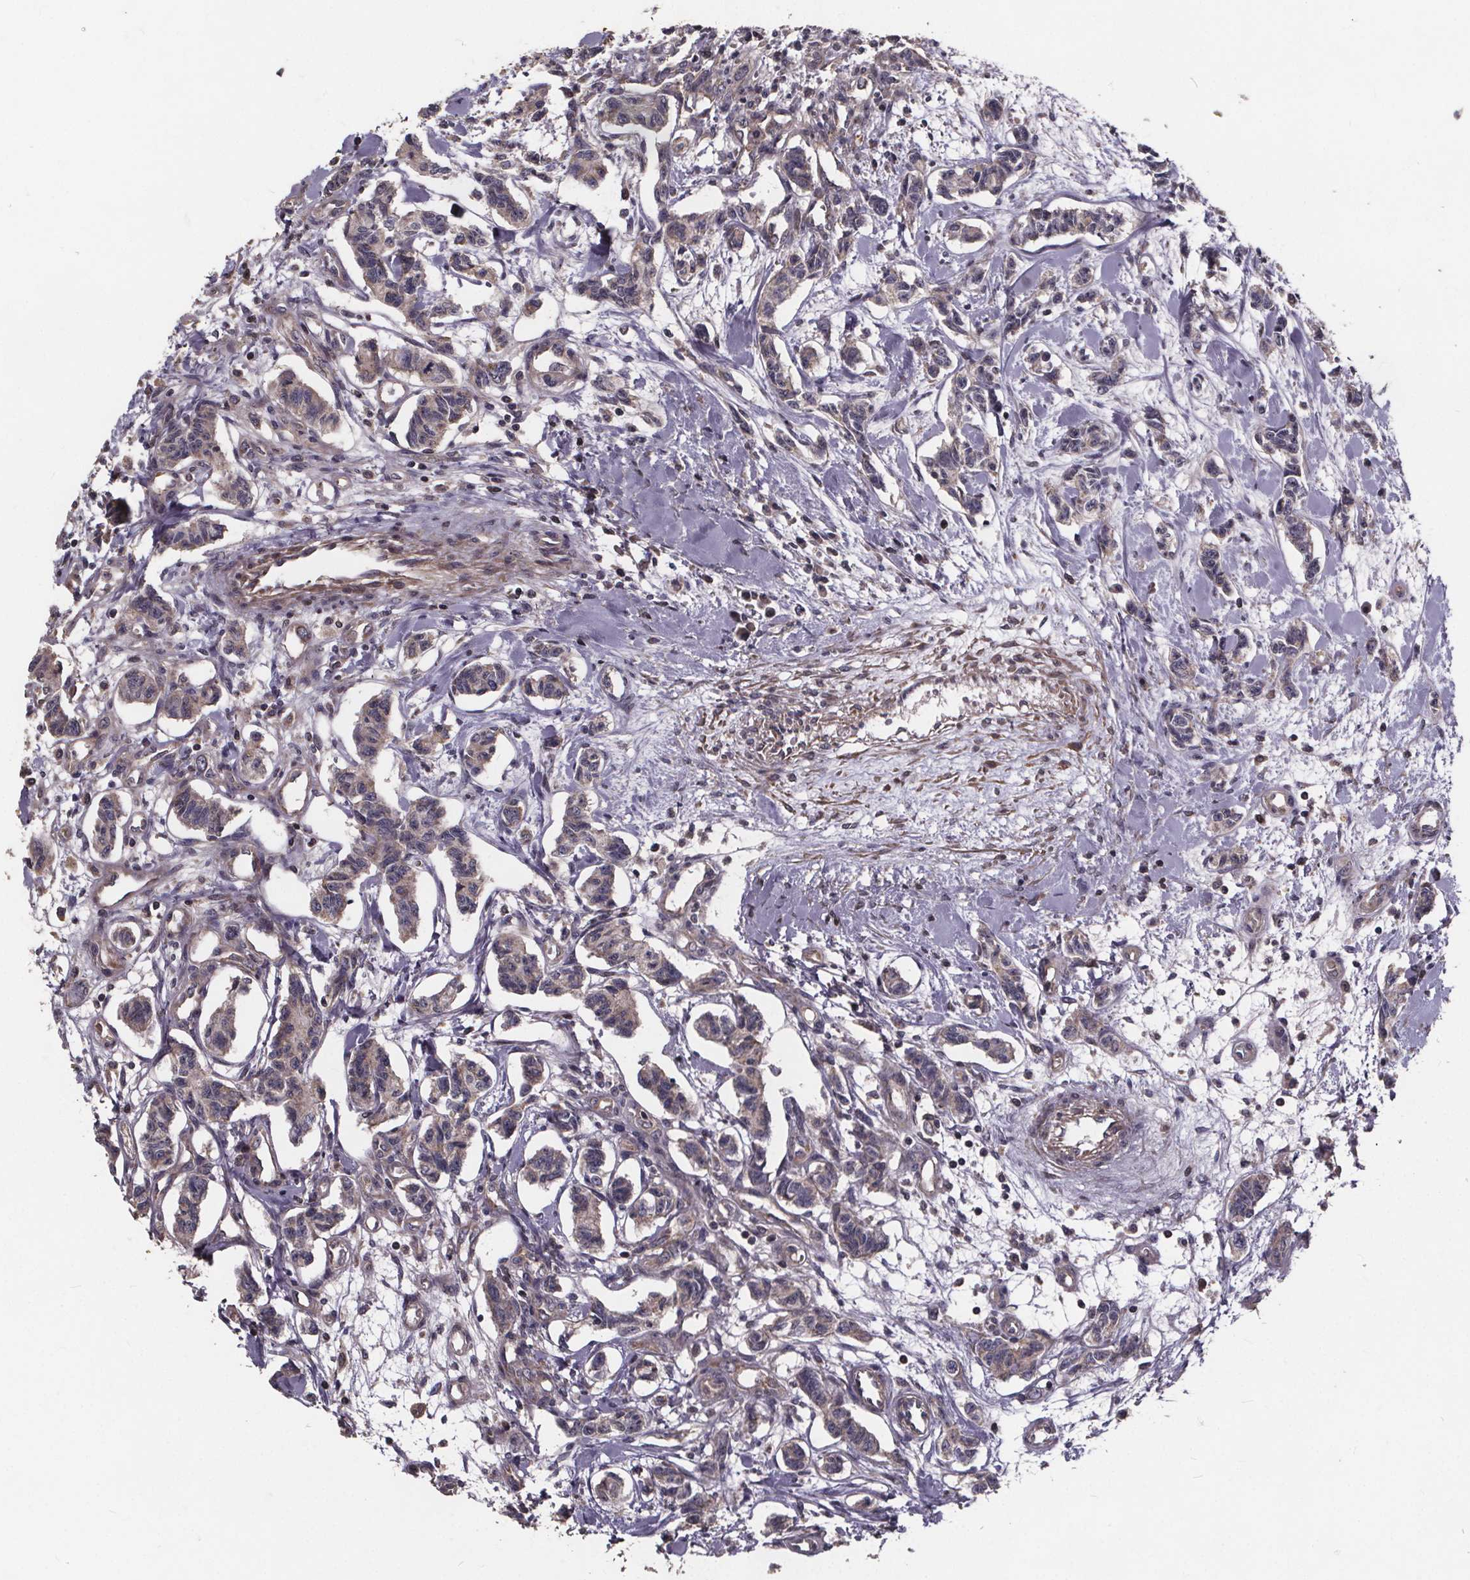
{"staining": {"intensity": "weak", "quantity": "<25%", "location": "cytoplasmic/membranous"}, "tissue": "carcinoid", "cell_type": "Tumor cells", "image_type": "cancer", "snomed": [{"axis": "morphology", "description": "Carcinoid, malignant, NOS"}, {"axis": "topography", "description": "Kidney"}], "caption": "Immunohistochemistry (IHC) histopathology image of human carcinoid (malignant) stained for a protein (brown), which exhibits no positivity in tumor cells.", "gene": "YME1L1", "patient": {"sex": "female", "age": 41}}